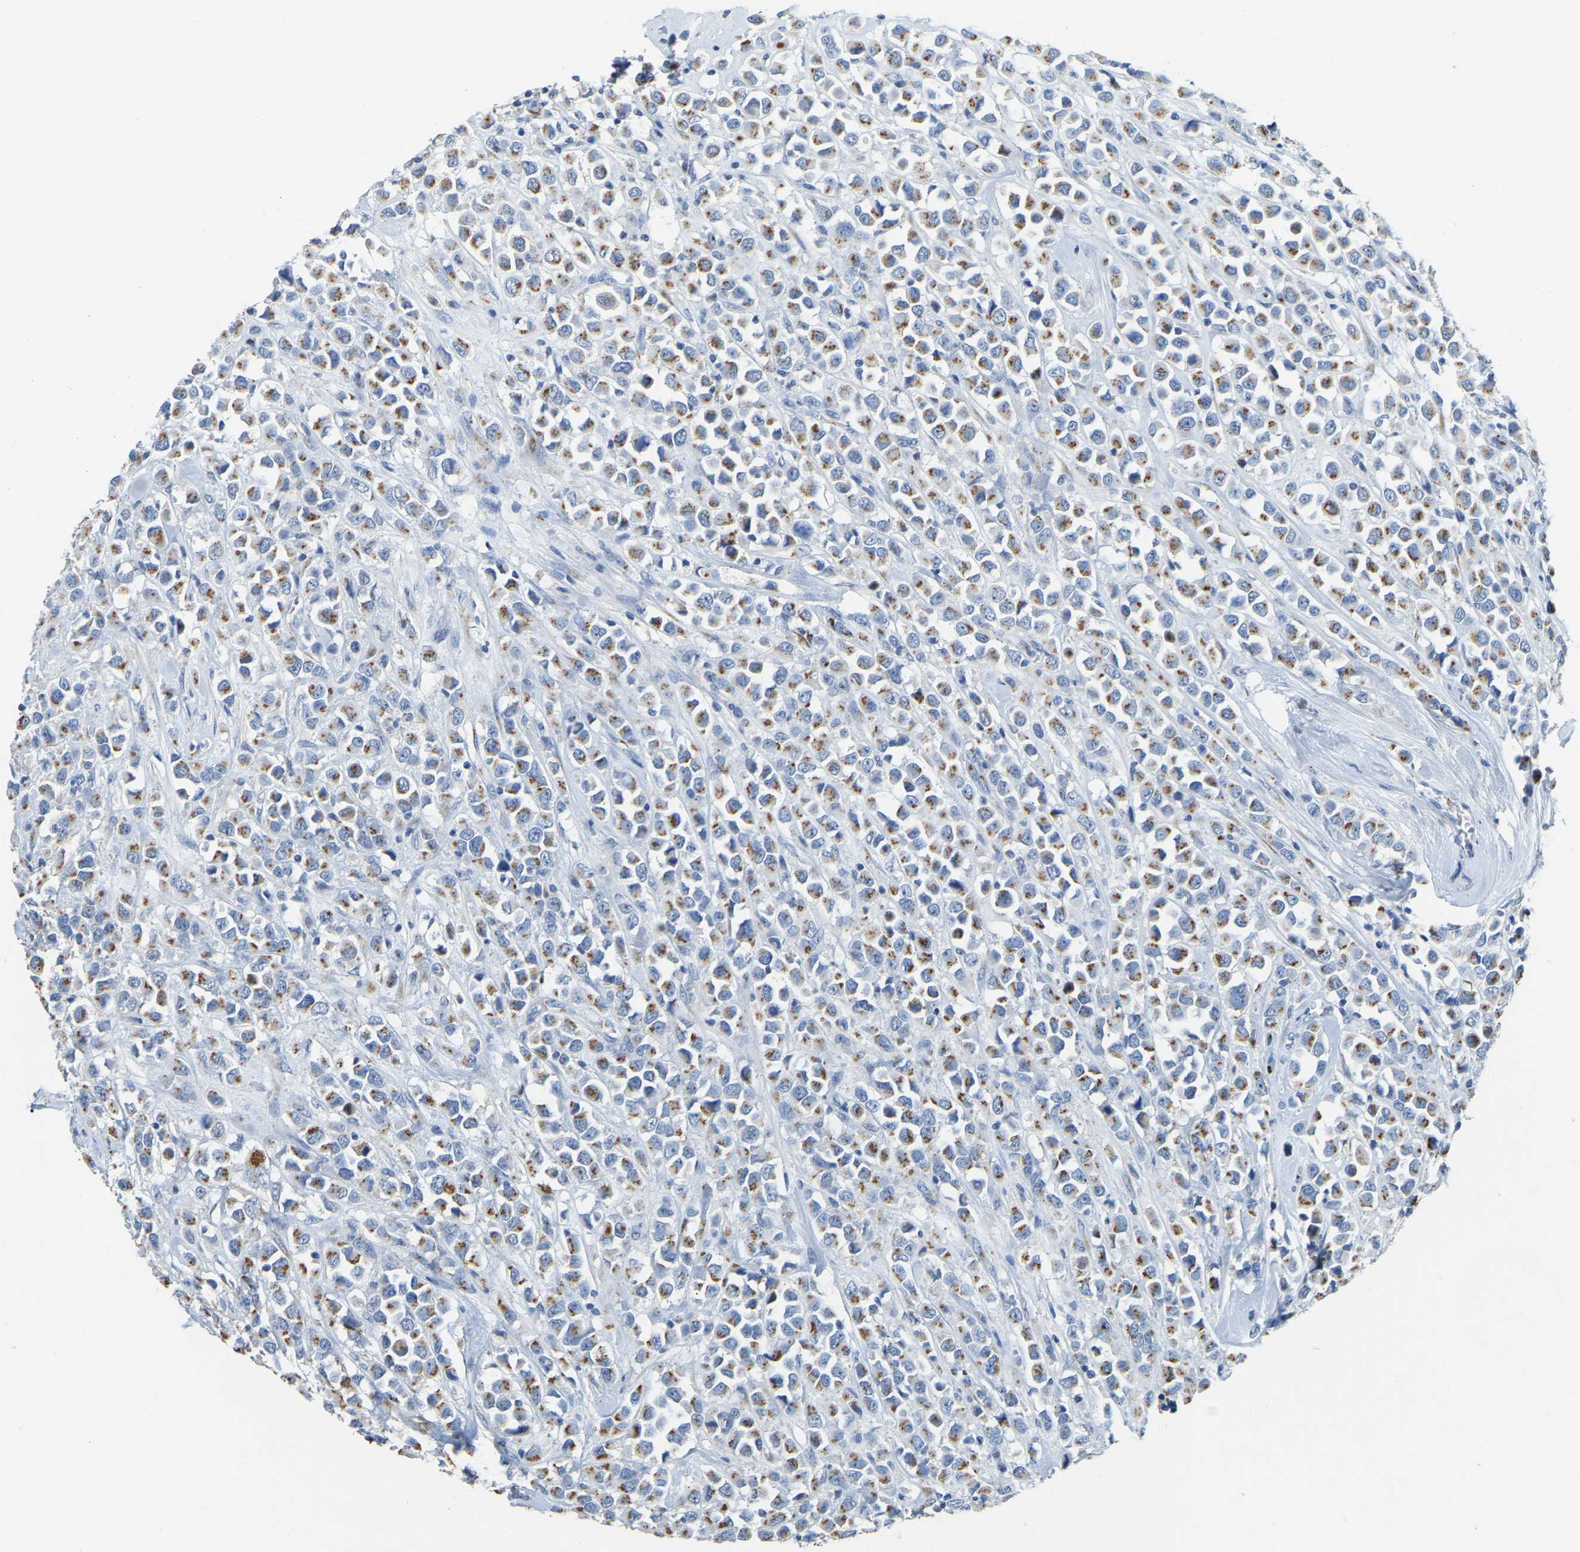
{"staining": {"intensity": "moderate", "quantity": ">75%", "location": "cytoplasmic/membranous"}, "tissue": "breast cancer", "cell_type": "Tumor cells", "image_type": "cancer", "snomed": [{"axis": "morphology", "description": "Duct carcinoma"}, {"axis": "topography", "description": "Breast"}], "caption": "IHC (DAB (3,3'-diaminobenzidine)) staining of human intraductal carcinoma (breast) shows moderate cytoplasmic/membranous protein positivity in about >75% of tumor cells. (Stains: DAB in brown, nuclei in blue, Microscopy: brightfield microscopy at high magnification).", "gene": "FAM174A", "patient": {"sex": "female", "age": 61}}